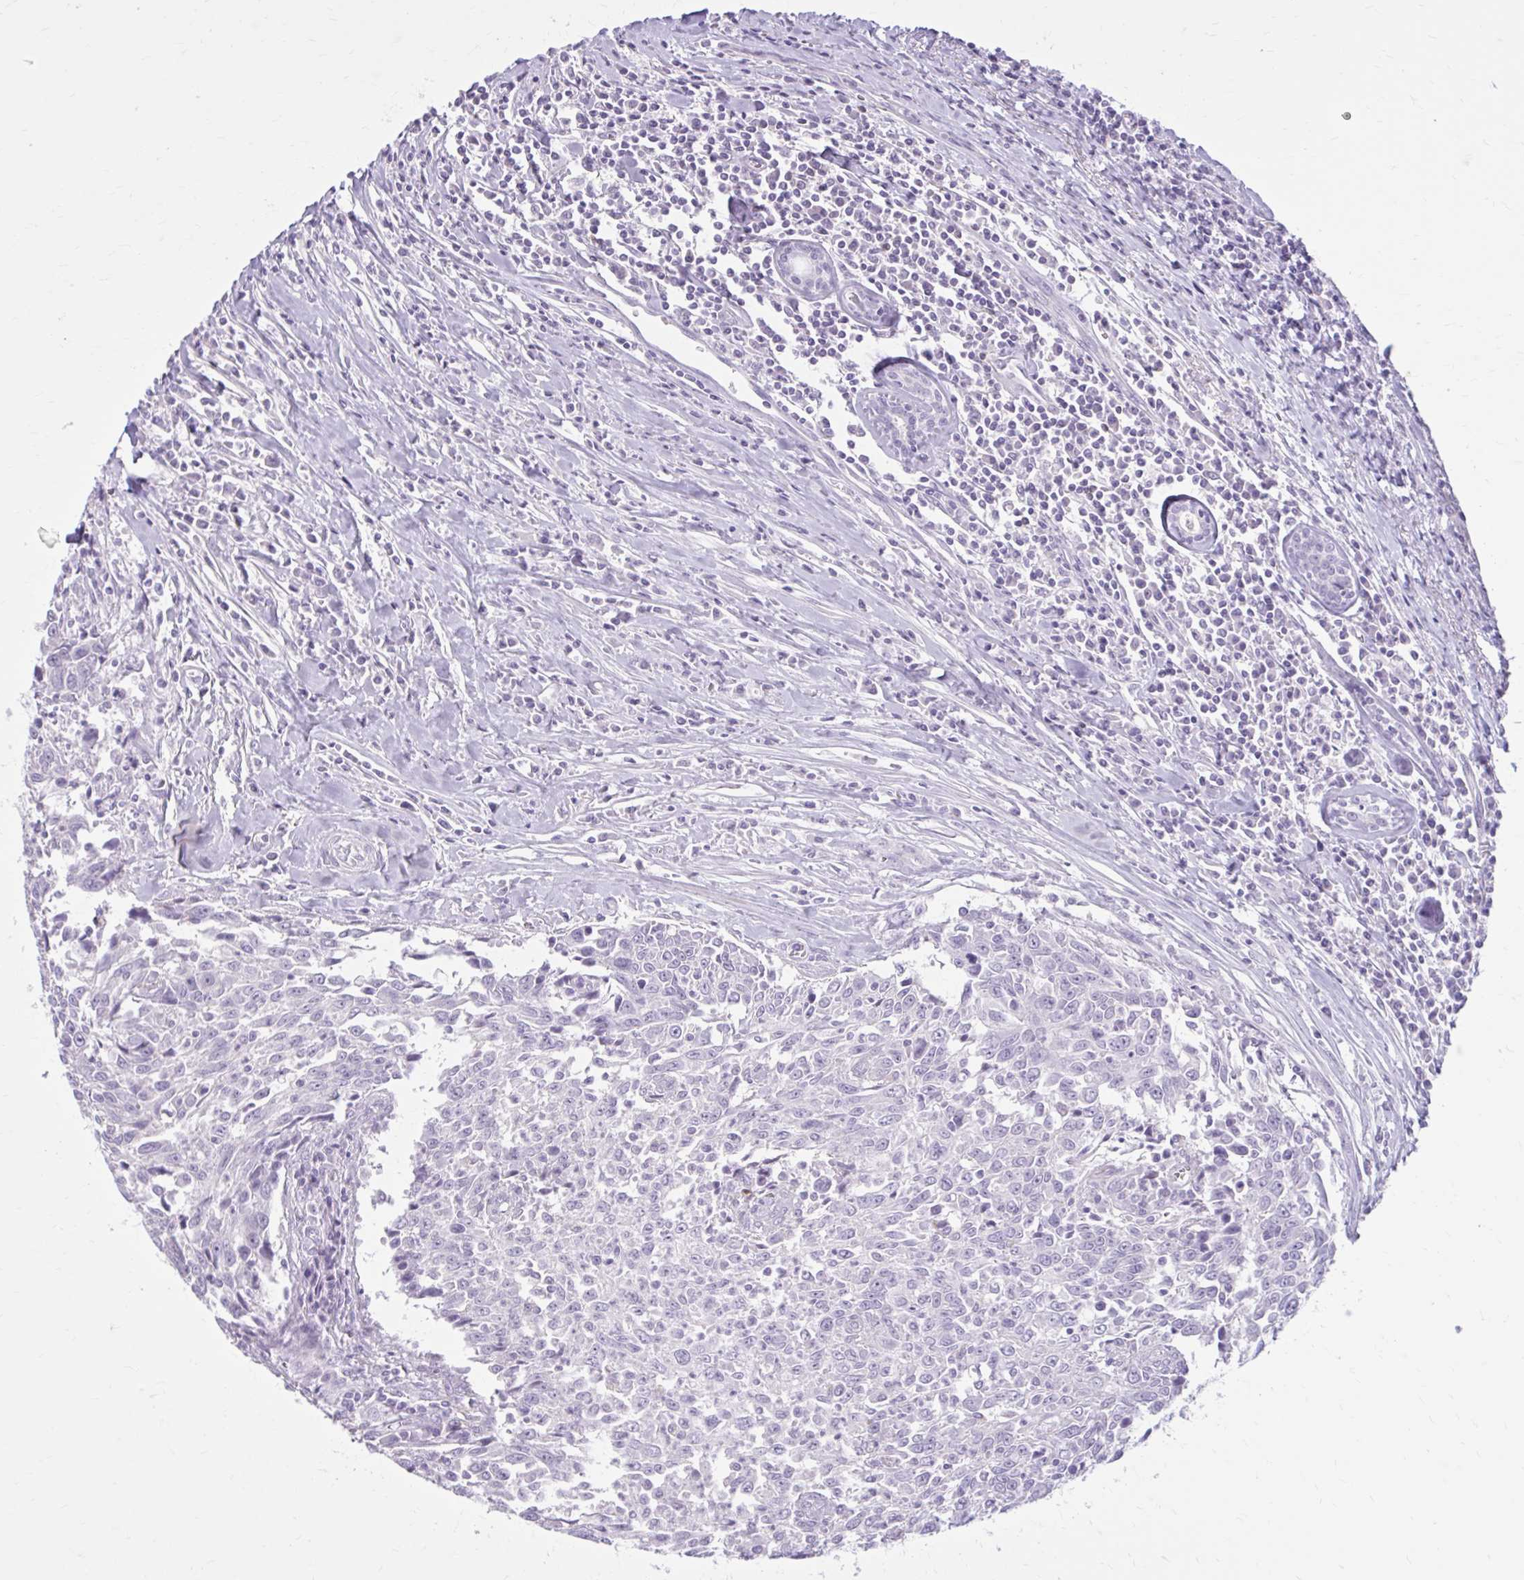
{"staining": {"intensity": "negative", "quantity": "none", "location": "none"}, "tissue": "breast cancer", "cell_type": "Tumor cells", "image_type": "cancer", "snomed": [{"axis": "morphology", "description": "Duct carcinoma"}, {"axis": "topography", "description": "Breast"}], "caption": "The image displays no significant expression in tumor cells of breast cancer.", "gene": "OR4B1", "patient": {"sex": "female", "age": 50}}